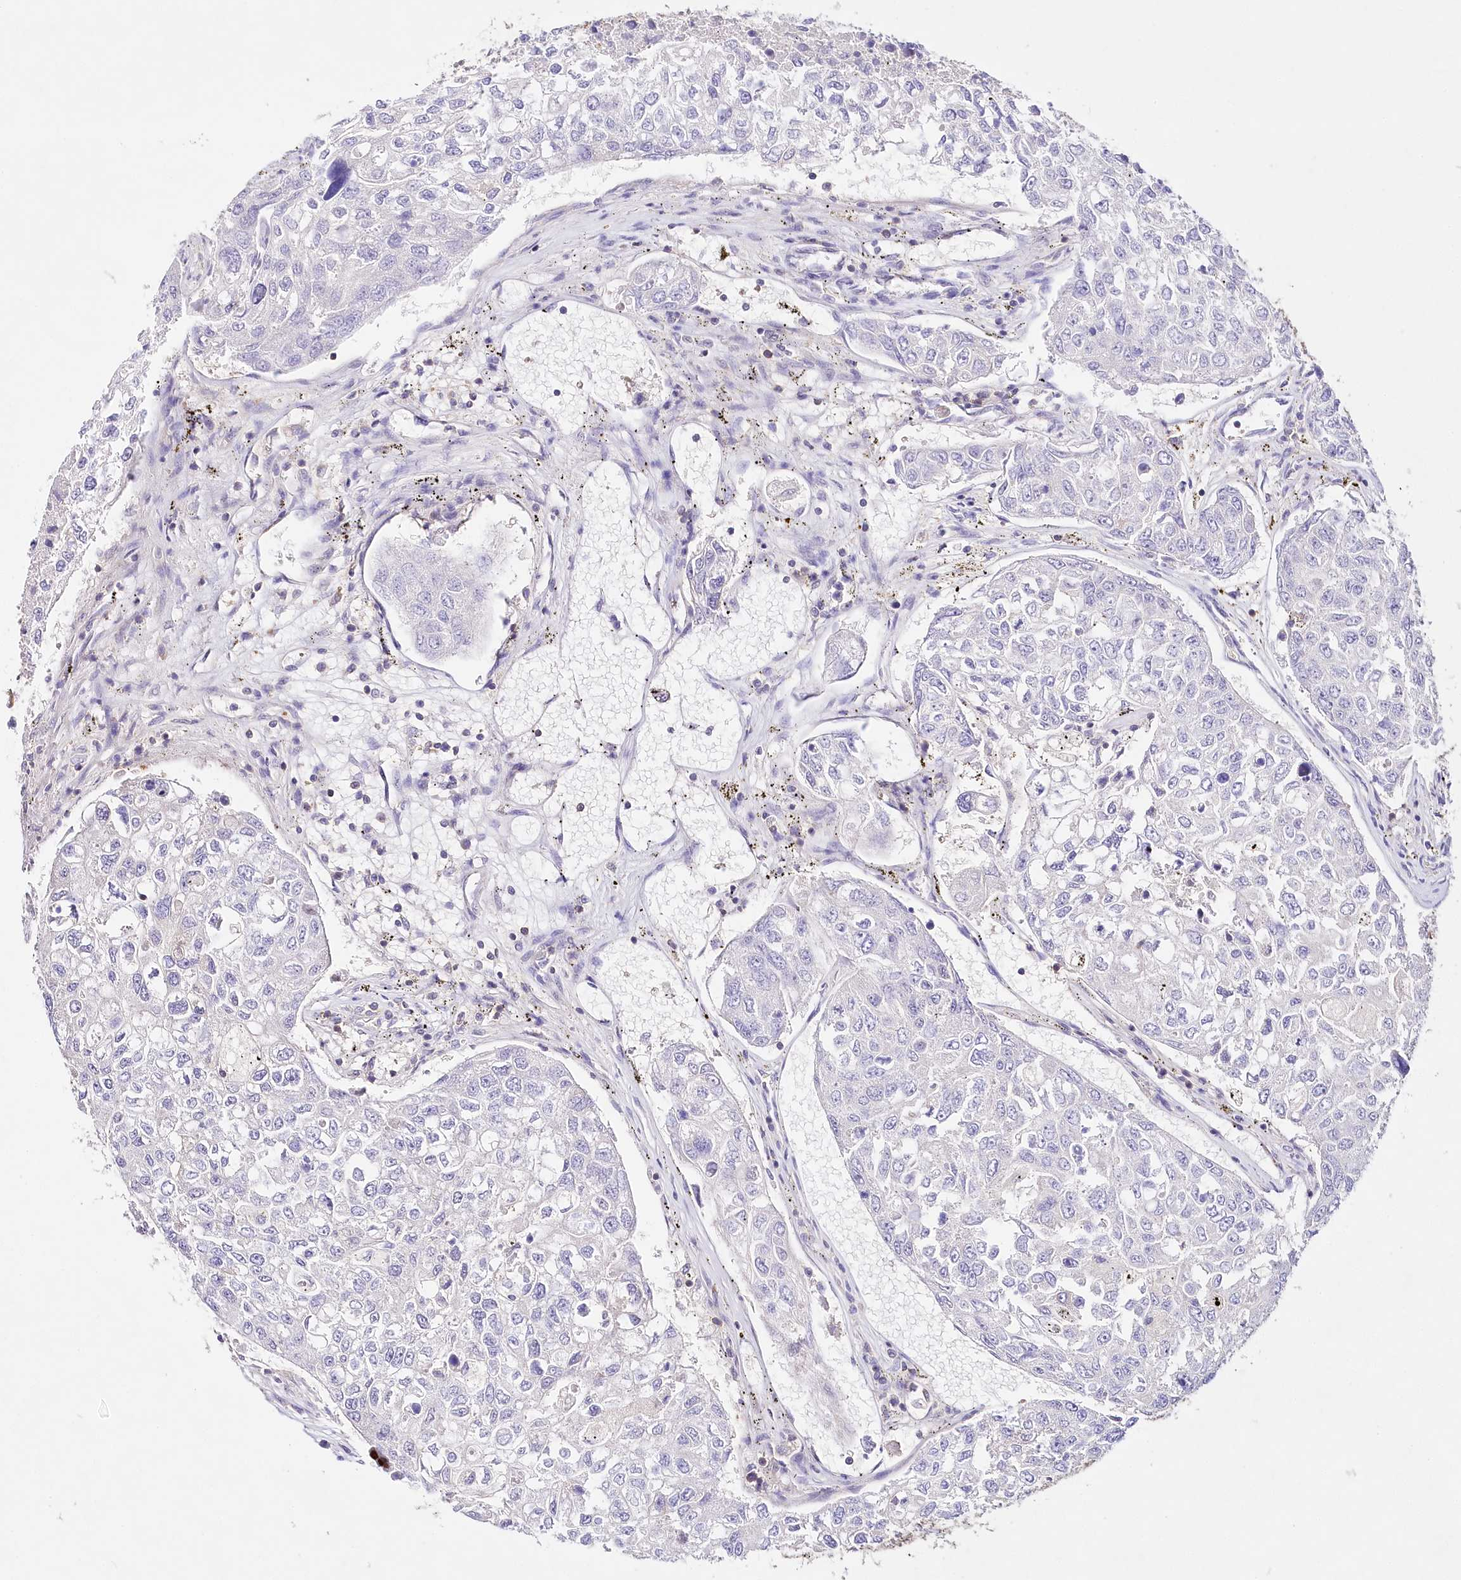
{"staining": {"intensity": "negative", "quantity": "none", "location": "none"}, "tissue": "urothelial cancer", "cell_type": "Tumor cells", "image_type": "cancer", "snomed": [{"axis": "morphology", "description": "Urothelial carcinoma, High grade"}, {"axis": "topography", "description": "Lymph node"}, {"axis": "topography", "description": "Urinary bladder"}], "caption": "This is an immunohistochemistry (IHC) micrograph of human high-grade urothelial carcinoma. There is no positivity in tumor cells.", "gene": "ABRAXAS2", "patient": {"sex": "male", "age": 51}}